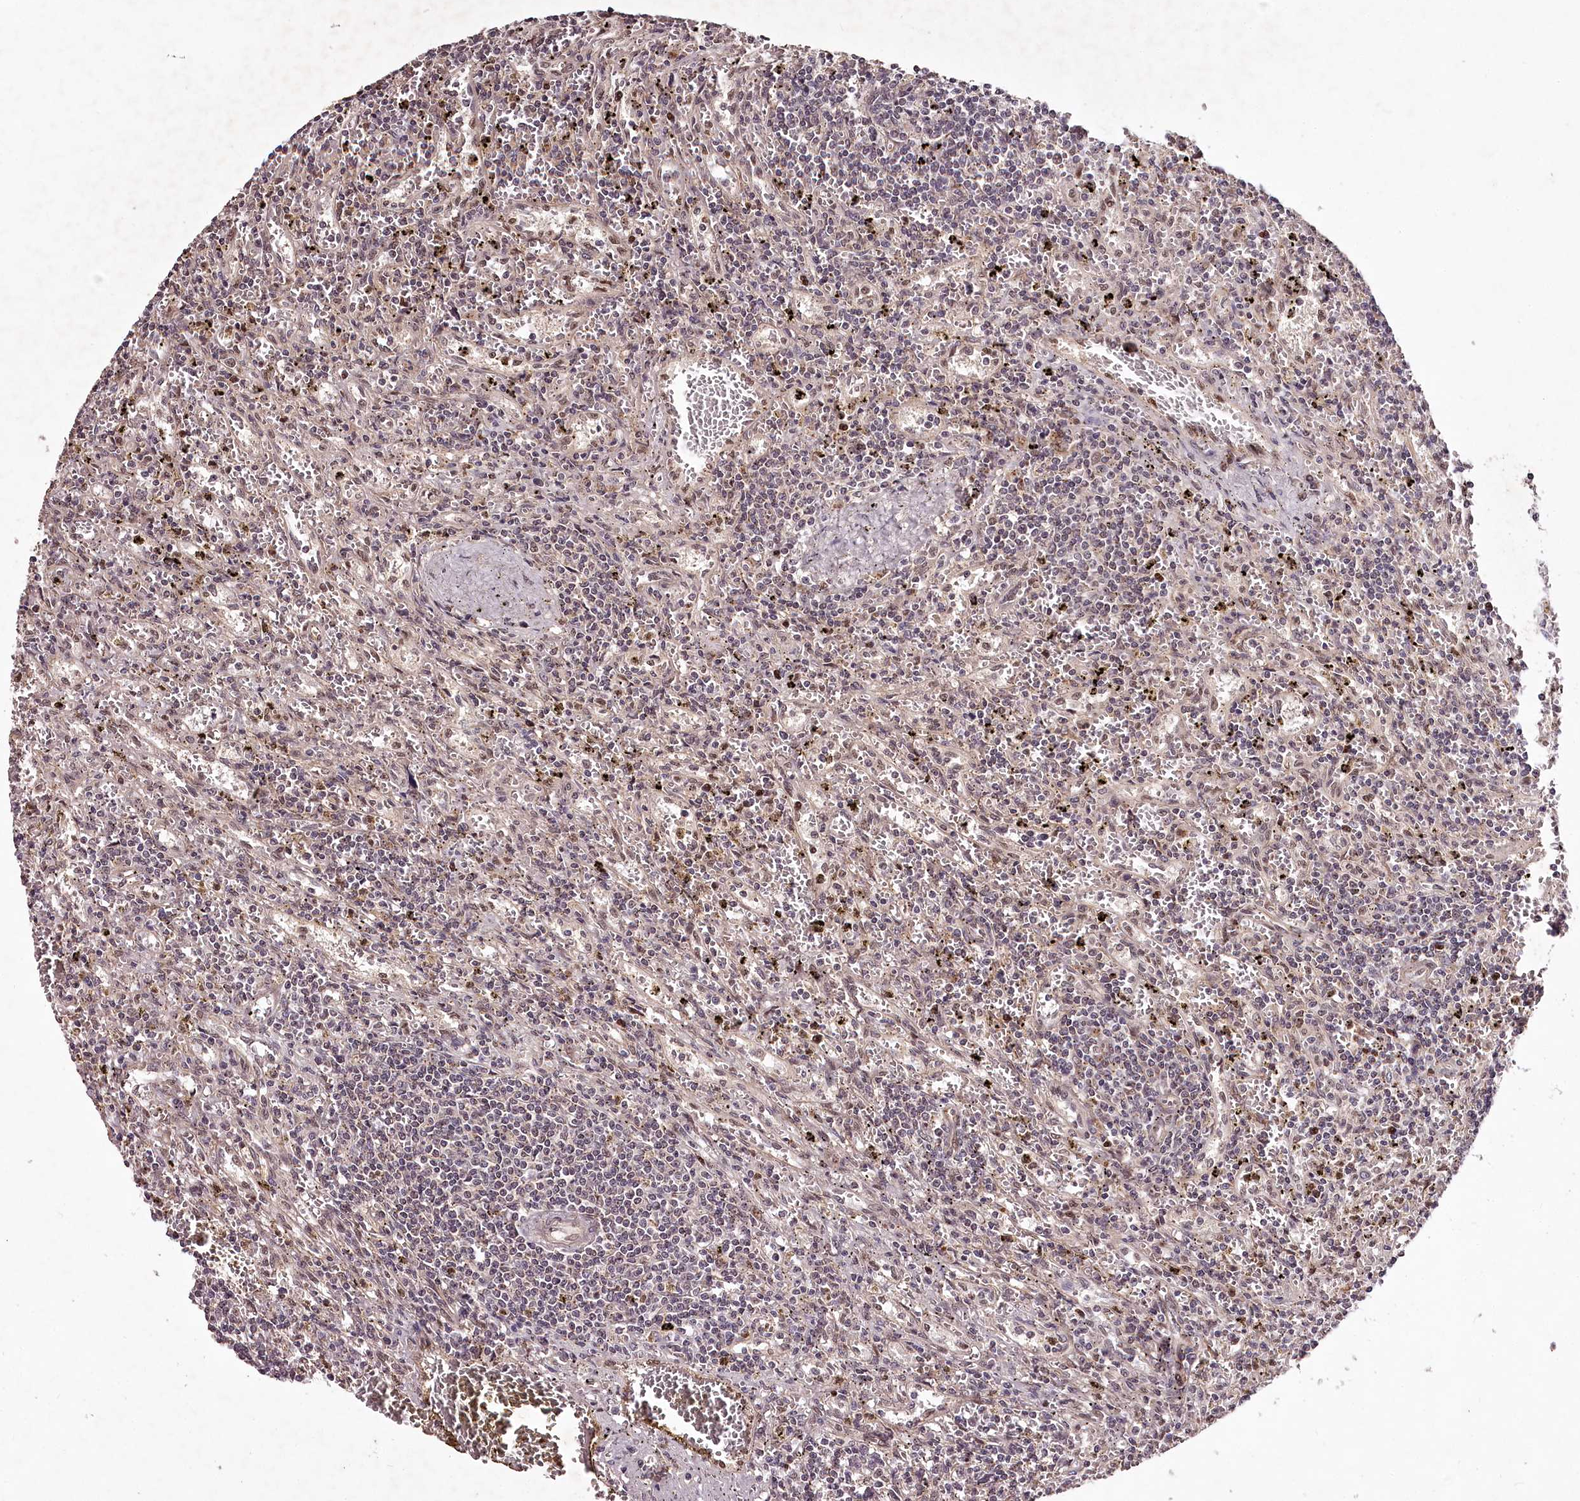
{"staining": {"intensity": "negative", "quantity": "none", "location": "none"}, "tissue": "lymphoma", "cell_type": "Tumor cells", "image_type": "cancer", "snomed": [{"axis": "morphology", "description": "Malignant lymphoma, non-Hodgkin's type, Low grade"}, {"axis": "topography", "description": "Spleen"}], "caption": "The histopathology image displays no significant positivity in tumor cells of low-grade malignant lymphoma, non-Hodgkin's type.", "gene": "MAML3", "patient": {"sex": "male", "age": 76}}